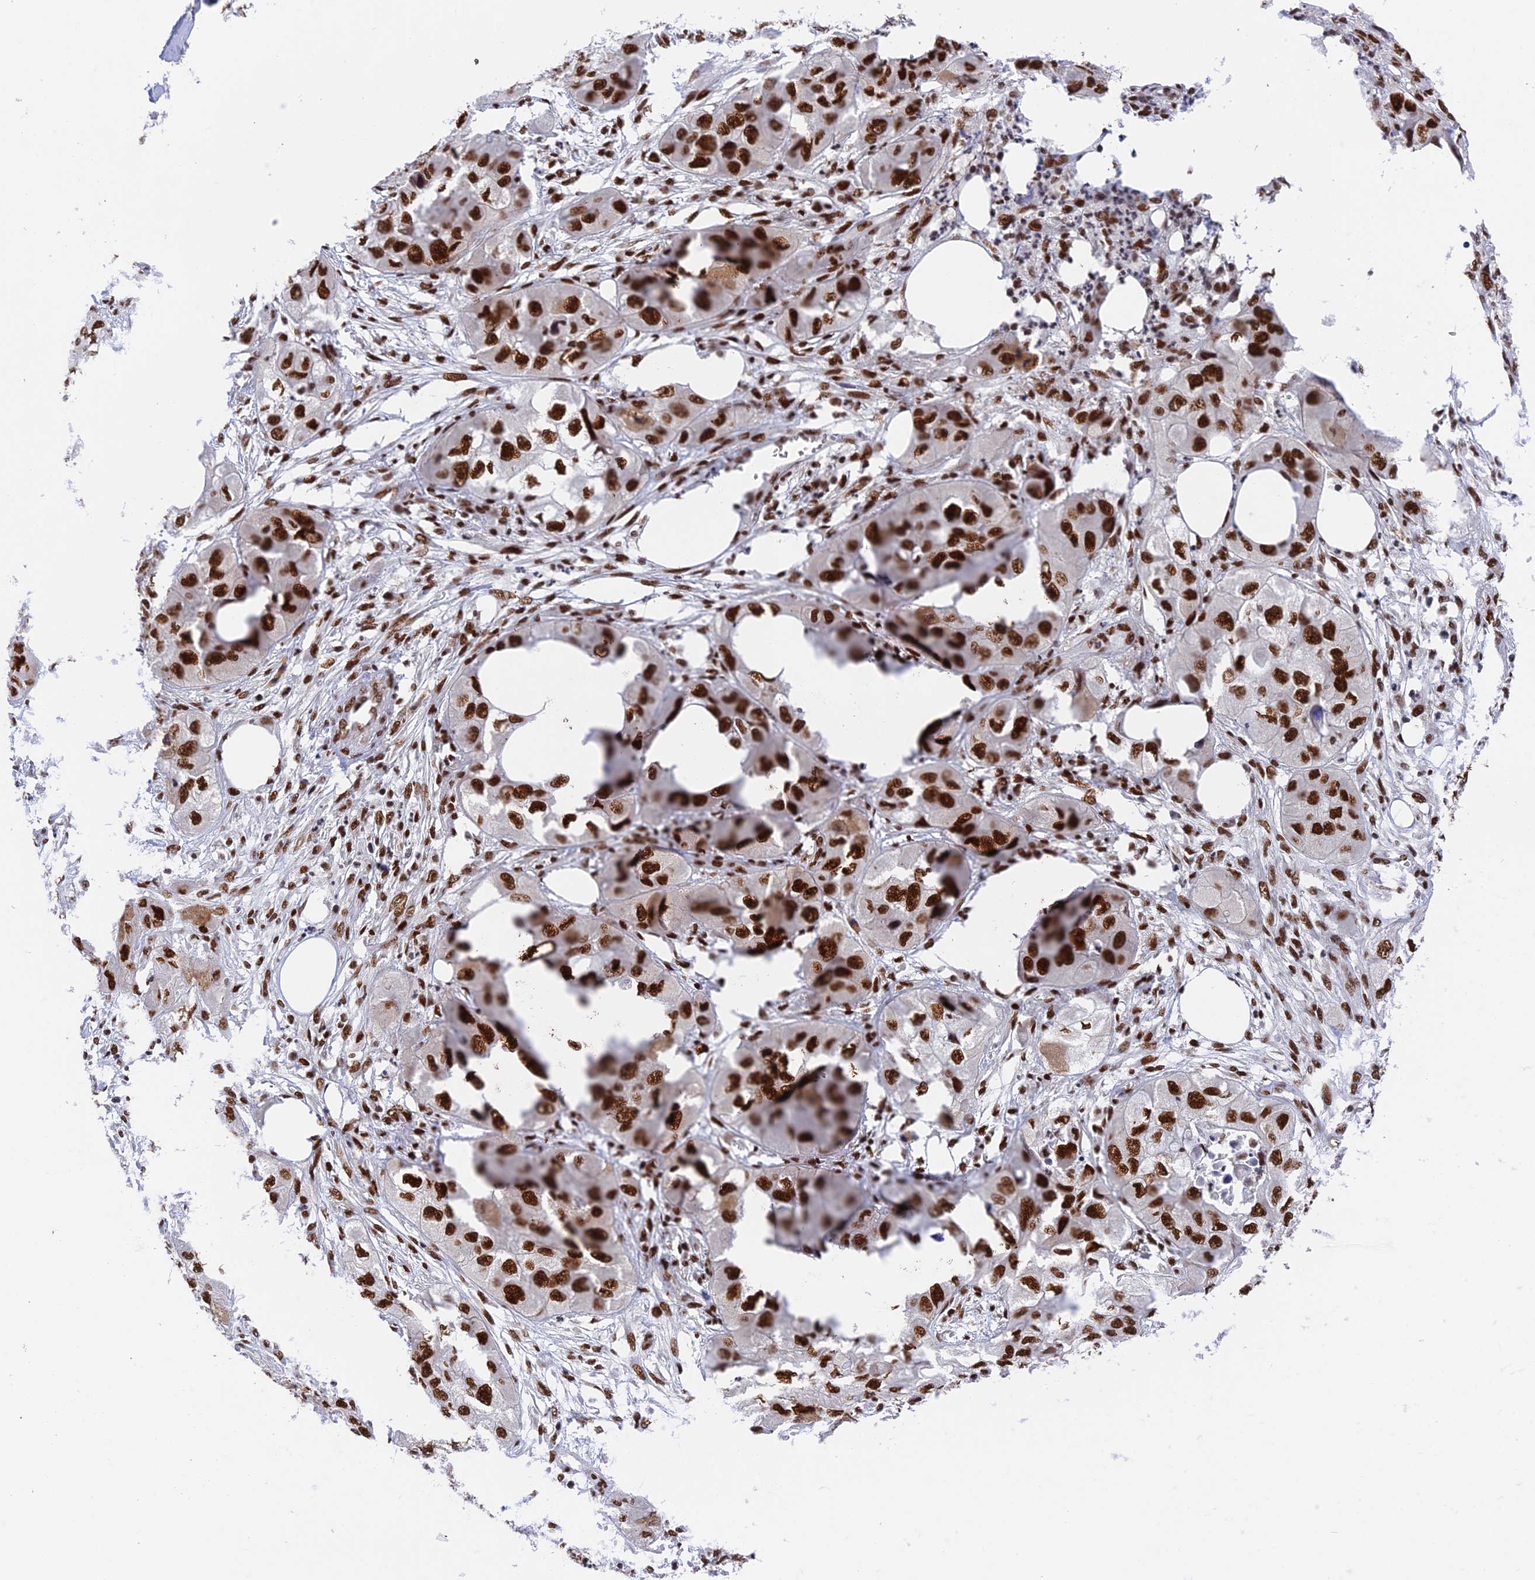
{"staining": {"intensity": "strong", "quantity": ">75%", "location": "nuclear"}, "tissue": "skin cancer", "cell_type": "Tumor cells", "image_type": "cancer", "snomed": [{"axis": "morphology", "description": "Squamous cell carcinoma, NOS"}, {"axis": "topography", "description": "Skin"}, {"axis": "topography", "description": "Subcutis"}], "caption": "This micrograph reveals skin cancer (squamous cell carcinoma) stained with immunohistochemistry (IHC) to label a protein in brown. The nuclear of tumor cells show strong positivity for the protein. Nuclei are counter-stained blue.", "gene": "EEF1AKMT3", "patient": {"sex": "male", "age": 73}}